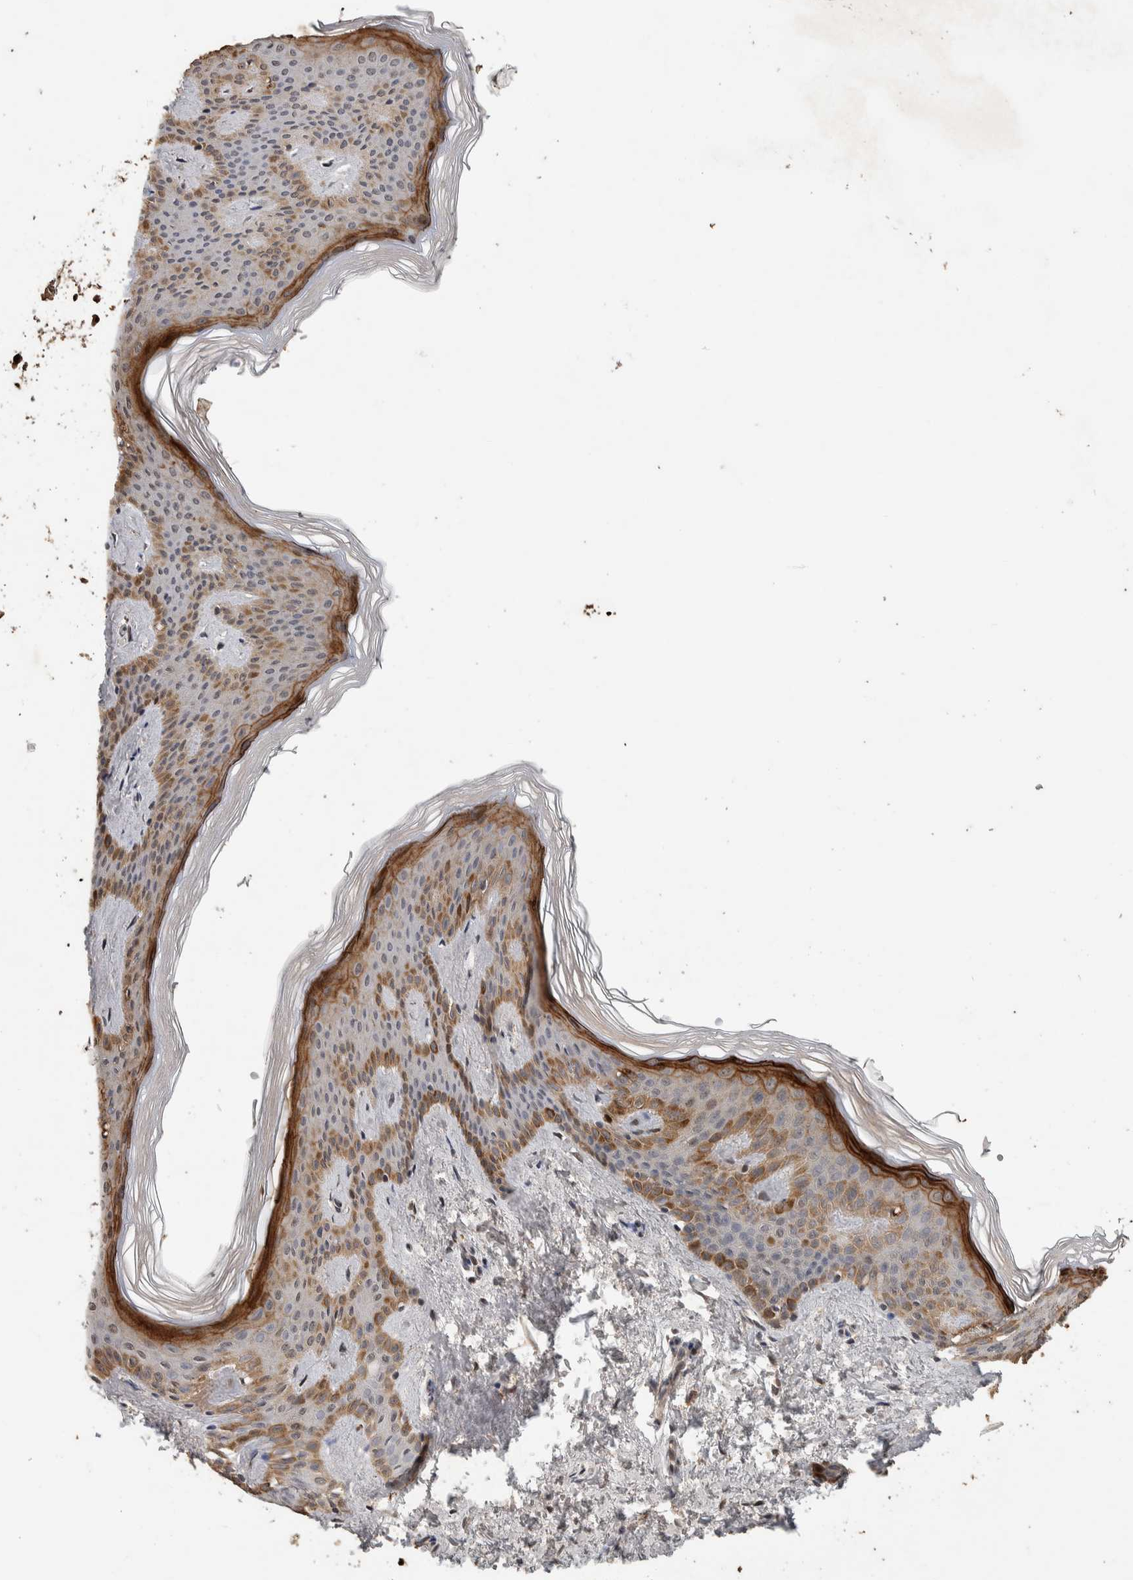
{"staining": {"intensity": "moderate", "quantity": ">75%", "location": "cytoplasmic/membranous,nuclear"}, "tissue": "skin", "cell_type": "Fibroblasts", "image_type": "normal", "snomed": [{"axis": "morphology", "description": "Normal tissue, NOS"}, {"axis": "morphology", "description": "Neoplasm, benign, NOS"}, {"axis": "topography", "description": "Skin"}, {"axis": "topography", "description": "Soft tissue"}], "caption": "Benign skin demonstrates moderate cytoplasmic/membranous,nuclear positivity in about >75% of fibroblasts, visualized by immunohistochemistry.", "gene": "CYSRT1", "patient": {"sex": "male", "age": 26}}